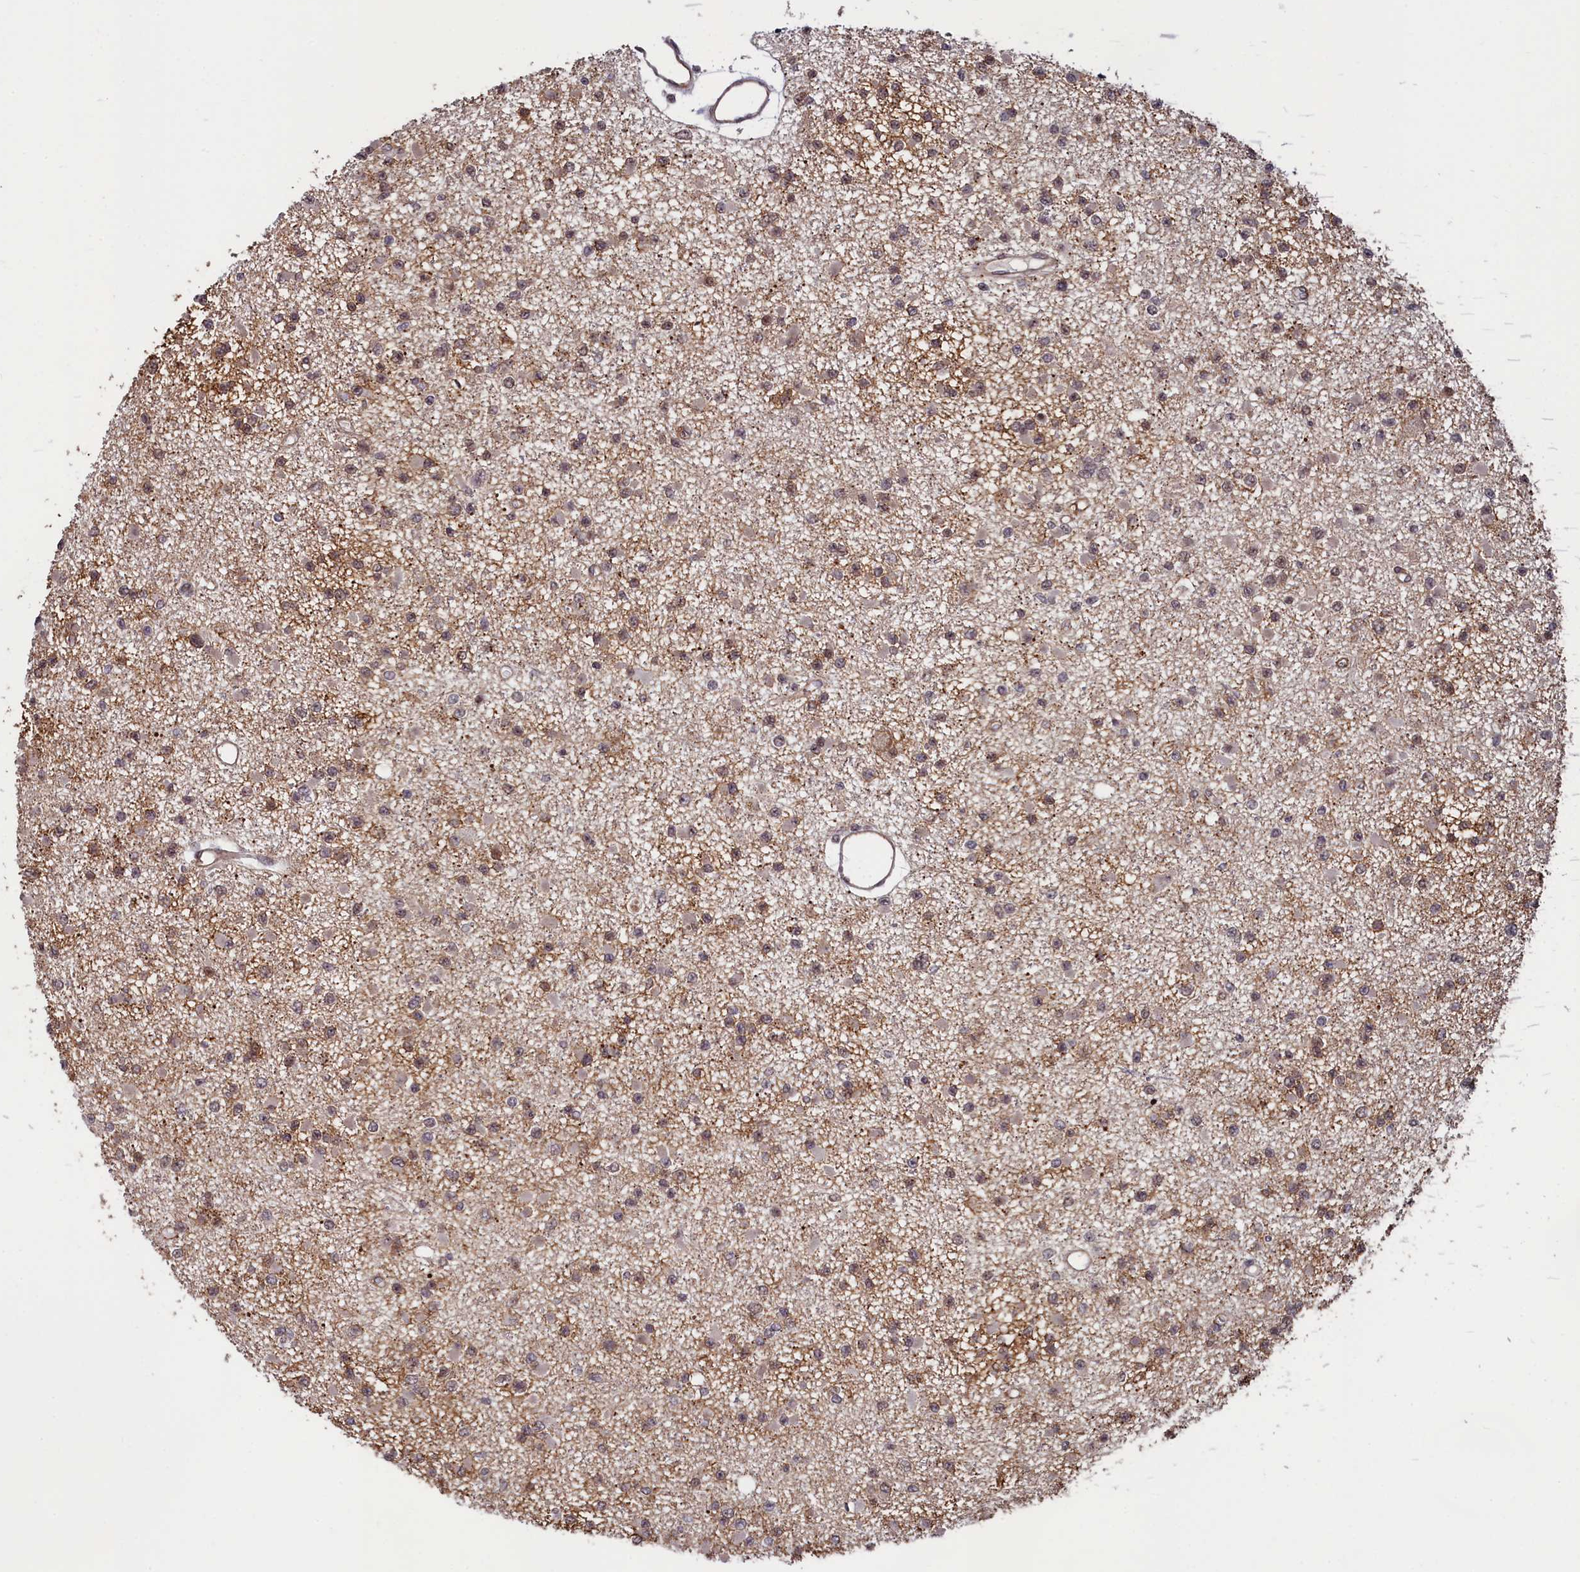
{"staining": {"intensity": "weak", "quantity": "25%-75%", "location": "cytoplasmic/membranous,nuclear"}, "tissue": "glioma", "cell_type": "Tumor cells", "image_type": "cancer", "snomed": [{"axis": "morphology", "description": "Glioma, malignant, Low grade"}, {"axis": "topography", "description": "Brain"}], "caption": "Immunohistochemistry micrograph of neoplastic tissue: human glioma stained using immunohistochemistry displays low levels of weak protein expression localized specifically in the cytoplasmic/membranous and nuclear of tumor cells, appearing as a cytoplasmic/membranous and nuclear brown color.", "gene": "LEO1", "patient": {"sex": "female", "age": 22}}